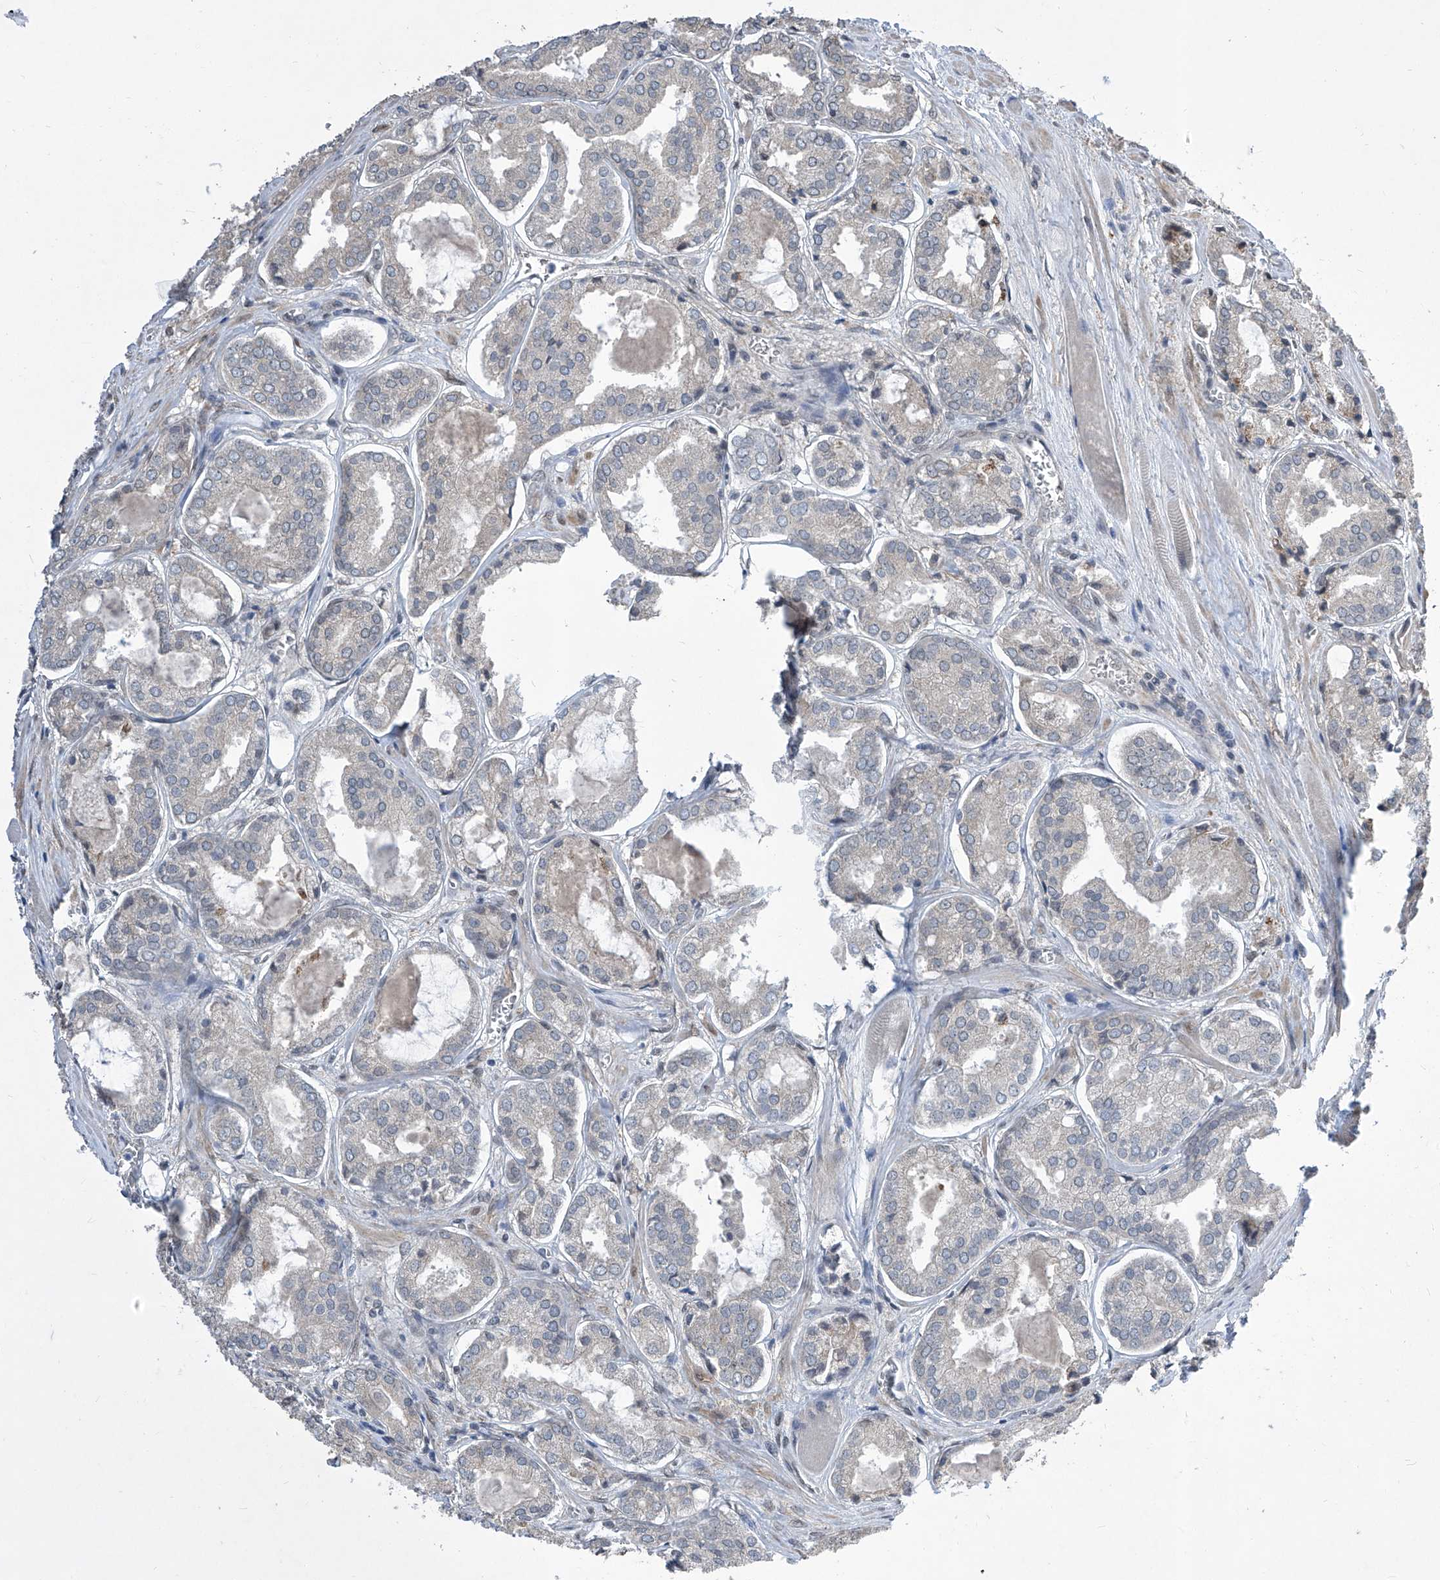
{"staining": {"intensity": "negative", "quantity": "none", "location": "none"}, "tissue": "prostate cancer", "cell_type": "Tumor cells", "image_type": "cancer", "snomed": [{"axis": "morphology", "description": "Adenocarcinoma, Low grade"}, {"axis": "topography", "description": "Prostate"}], "caption": "There is no significant staining in tumor cells of prostate adenocarcinoma (low-grade).", "gene": "CETN2", "patient": {"sex": "male", "age": 67}}